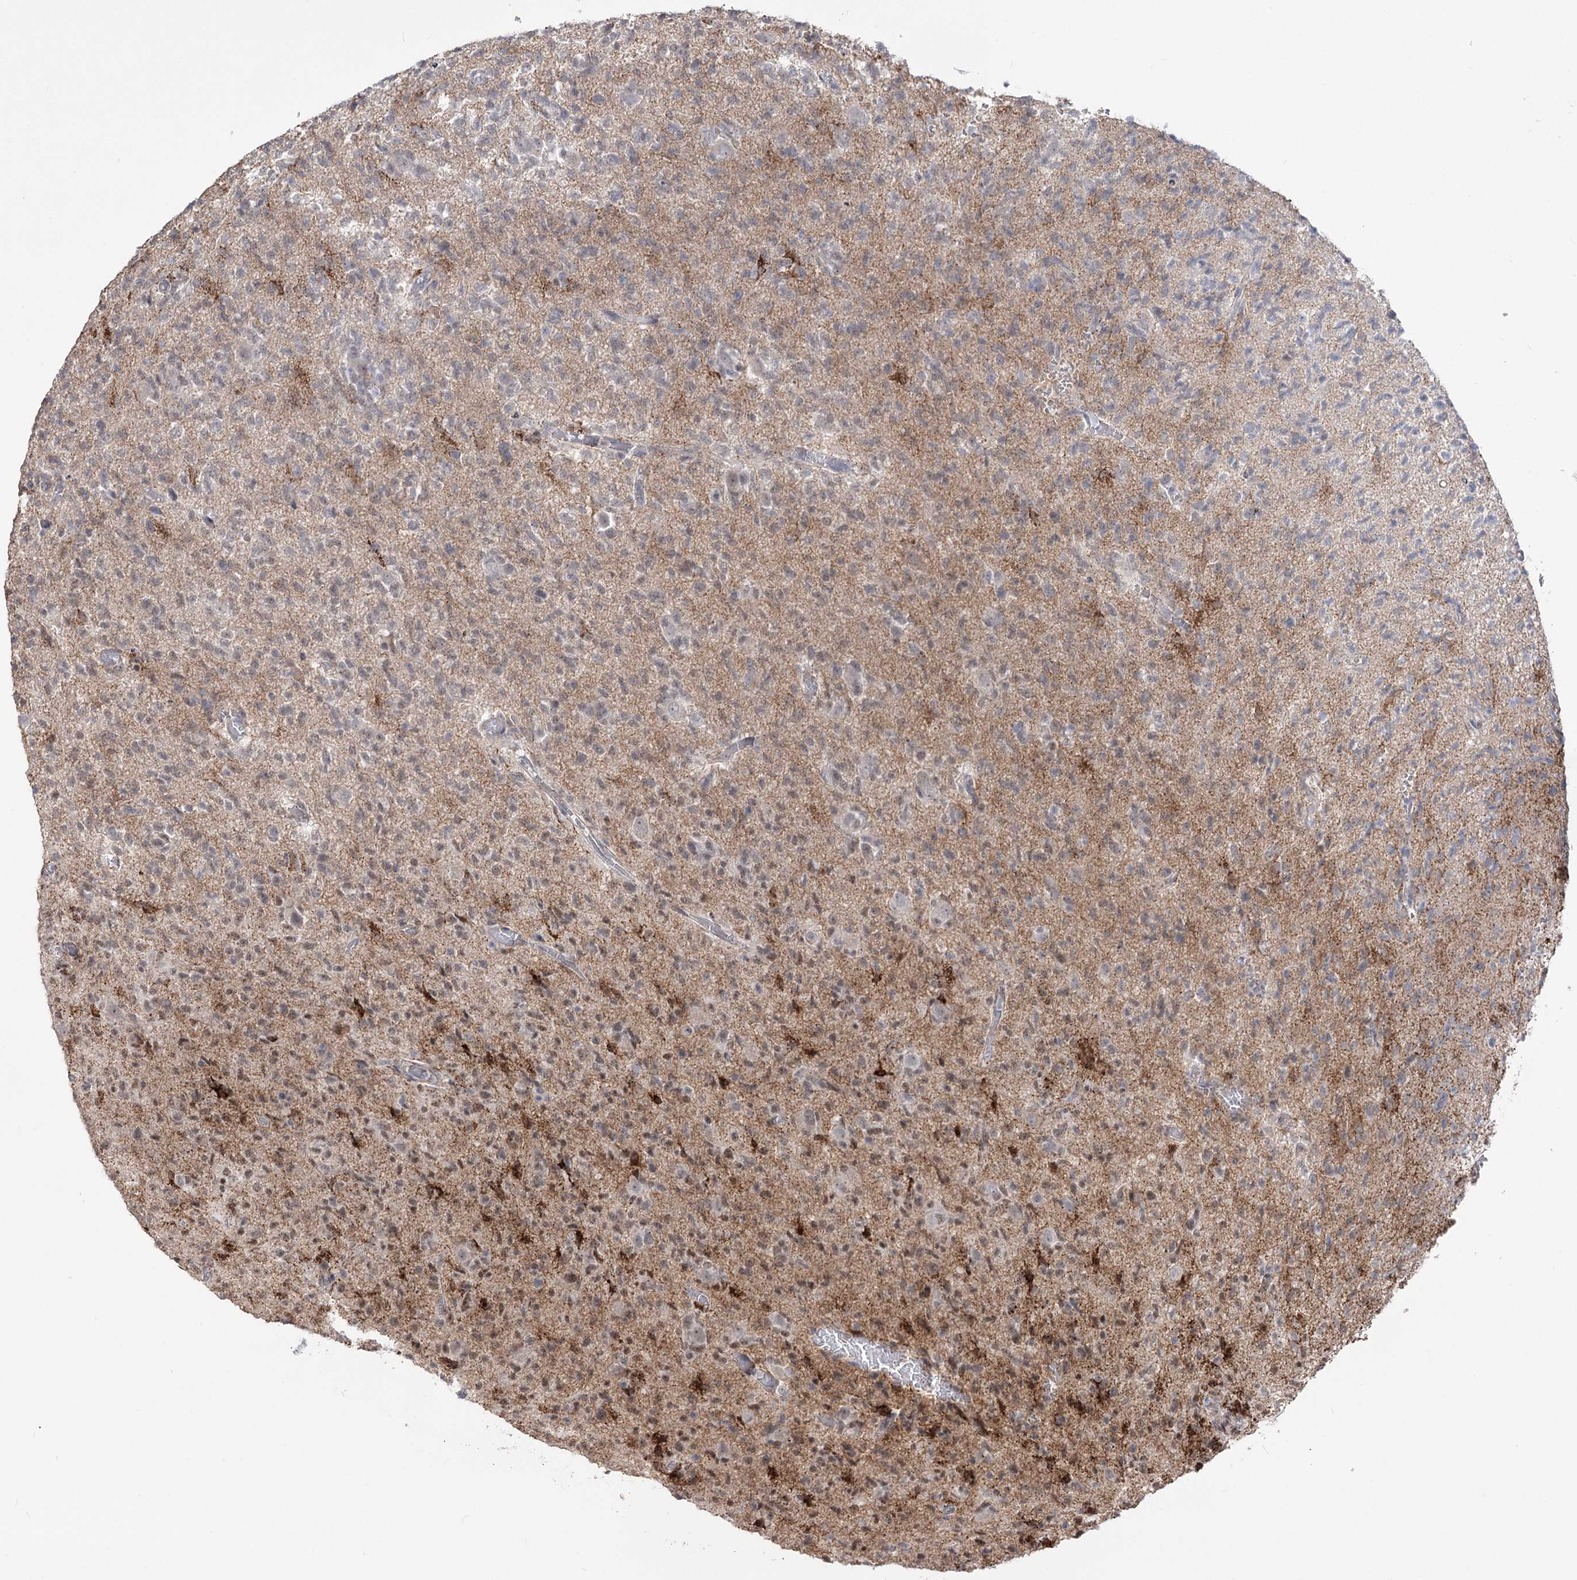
{"staining": {"intensity": "moderate", "quantity": "25%-75%", "location": "nuclear"}, "tissue": "glioma", "cell_type": "Tumor cells", "image_type": "cancer", "snomed": [{"axis": "morphology", "description": "Glioma, malignant, High grade"}, {"axis": "topography", "description": "Brain"}], "caption": "Human malignant high-grade glioma stained with a brown dye exhibits moderate nuclear positive expression in about 25%-75% of tumor cells.", "gene": "ZSCAN23", "patient": {"sex": "female", "age": 57}}